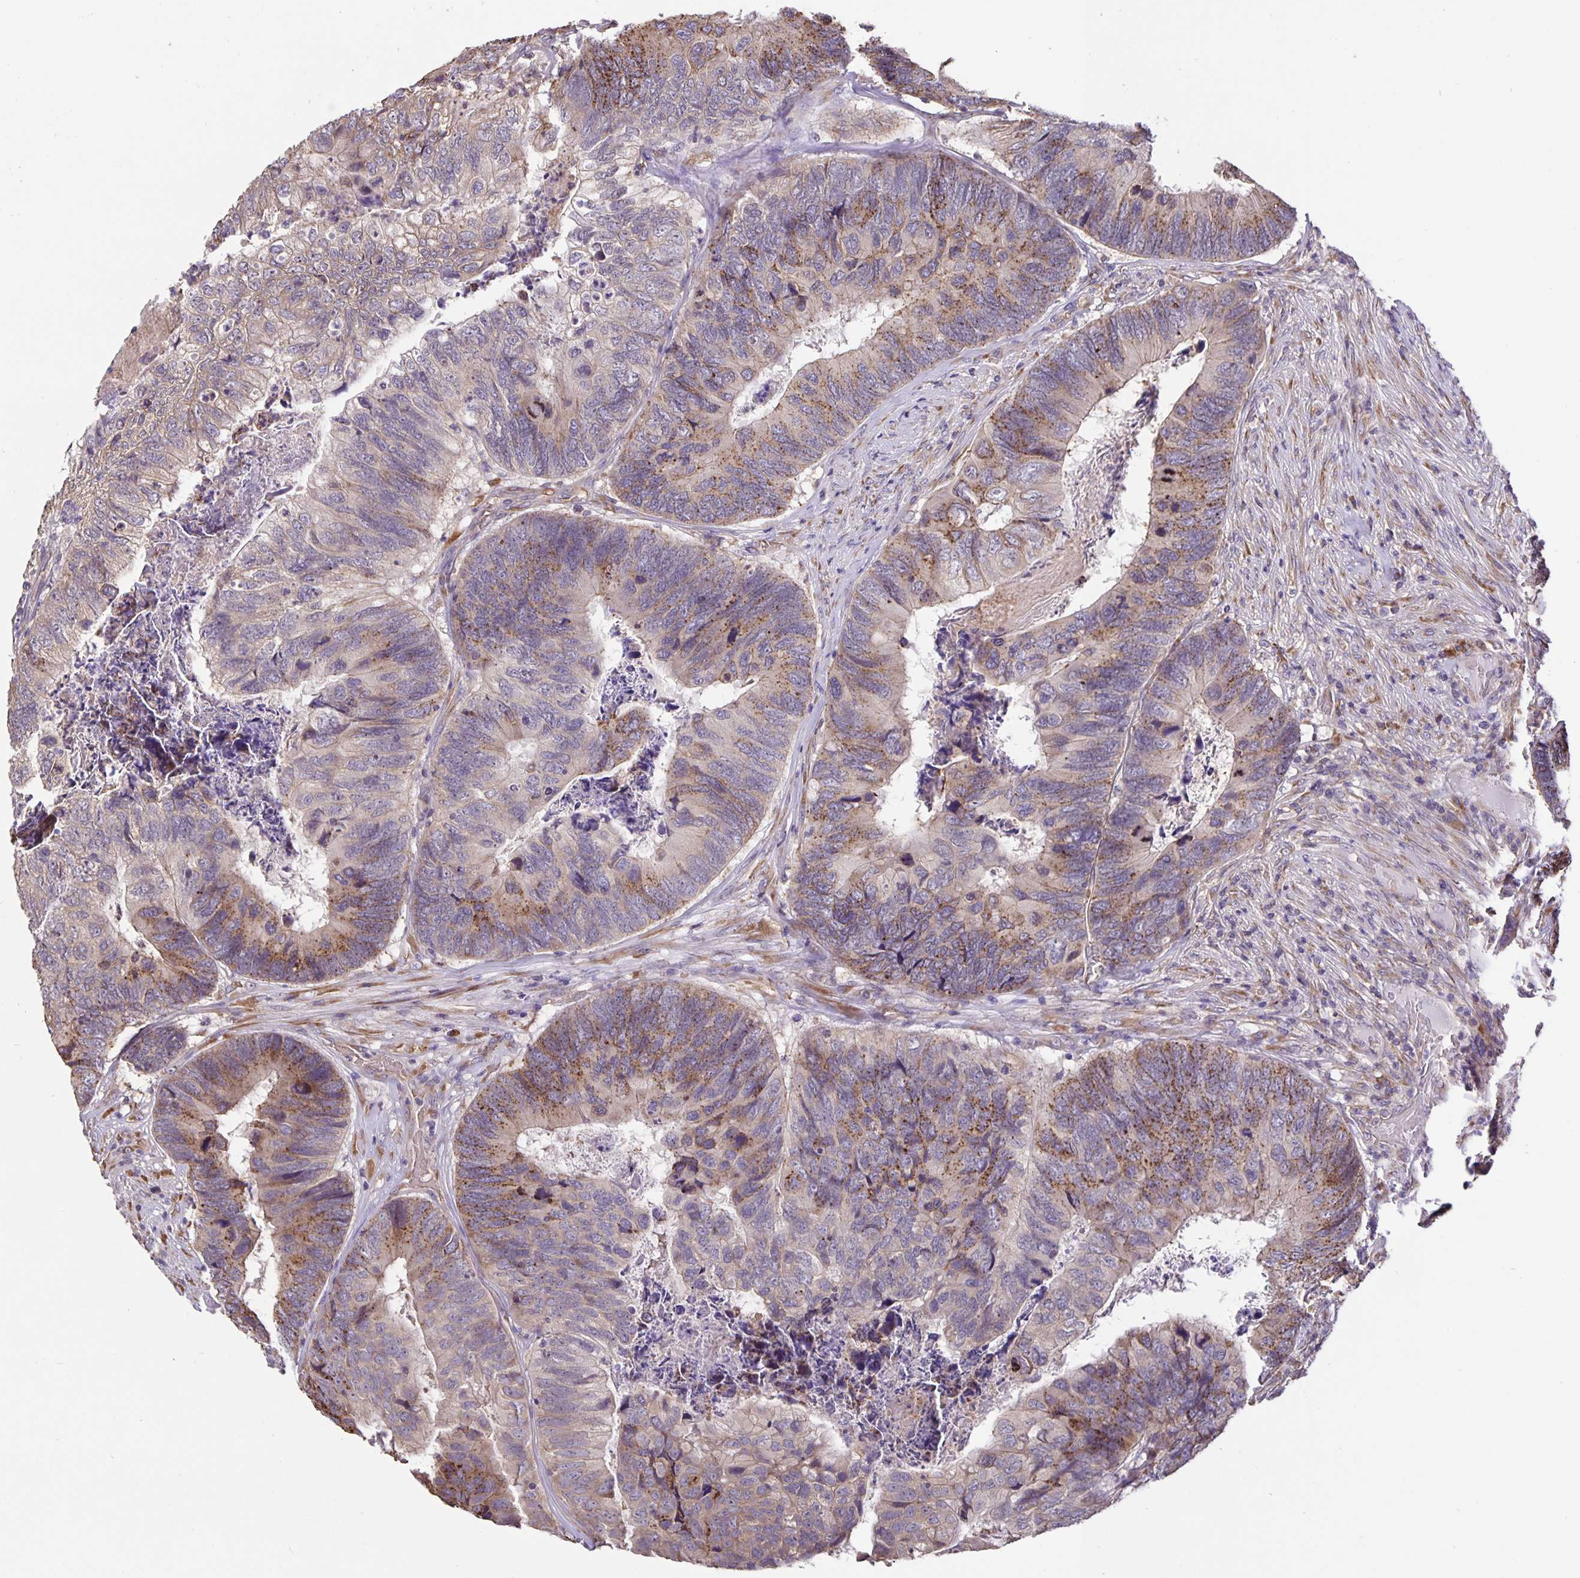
{"staining": {"intensity": "moderate", "quantity": ">75%", "location": "cytoplasmic/membranous"}, "tissue": "colorectal cancer", "cell_type": "Tumor cells", "image_type": "cancer", "snomed": [{"axis": "morphology", "description": "Adenocarcinoma, NOS"}, {"axis": "topography", "description": "Colon"}], "caption": "Immunohistochemical staining of human colorectal cancer (adenocarcinoma) exhibits moderate cytoplasmic/membranous protein positivity in about >75% of tumor cells.", "gene": "TMEM71", "patient": {"sex": "female", "age": 67}}